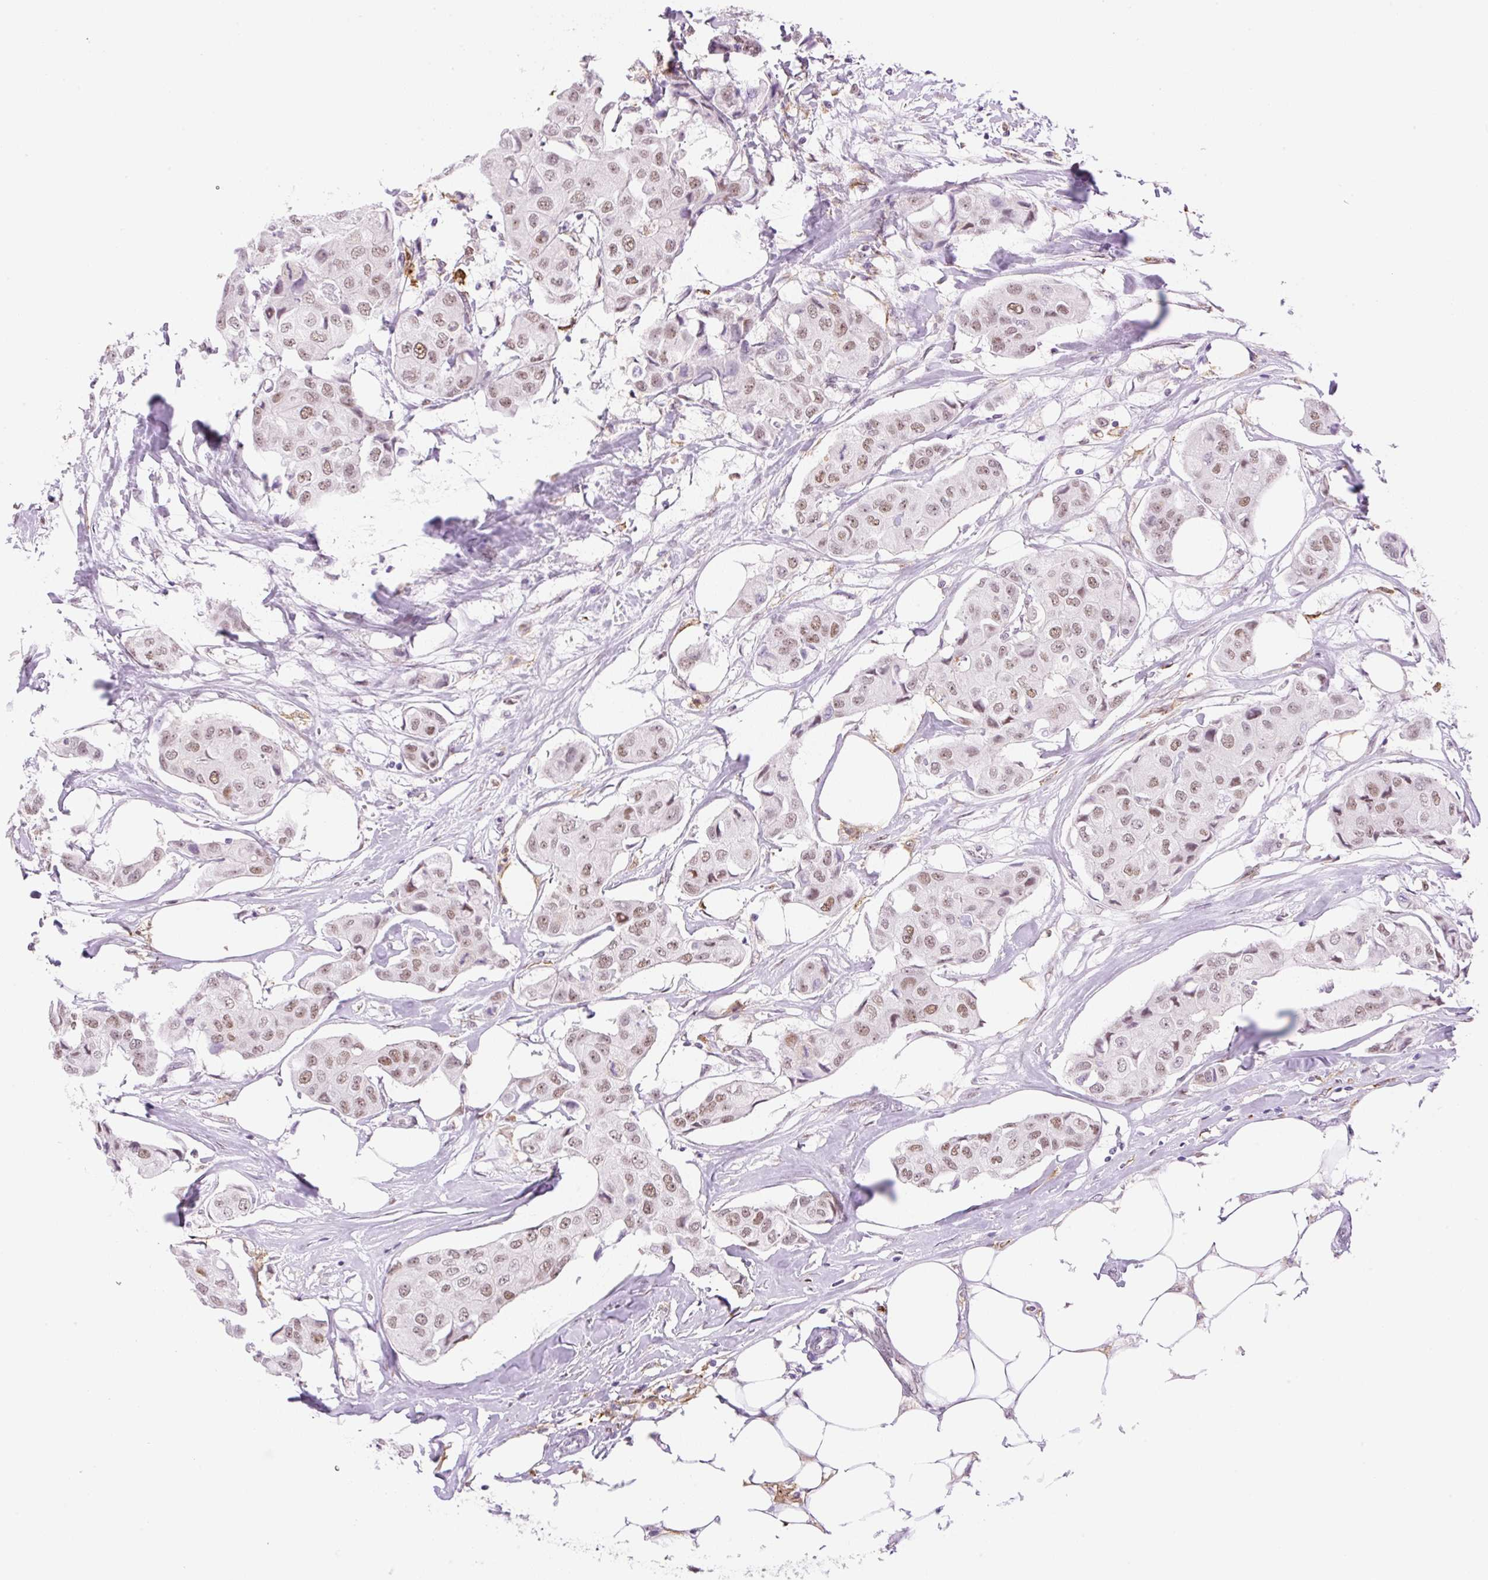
{"staining": {"intensity": "moderate", "quantity": ">75%", "location": "nuclear"}, "tissue": "breast cancer", "cell_type": "Tumor cells", "image_type": "cancer", "snomed": [{"axis": "morphology", "description": "Duct carcinoma"}, {"axis": "topography", "description": "Breast"}, {"axis": "topography", "description": "Lymph node"}], "caption": "Immunohistochemistry (IHC) histopathology image of breast infiltrating ductal carcinoma stained for a protein (brown), which shows medium levels of moderate nuclear staining in approximately >75% of tumor cells.", "gene": "PALM3", "patient": {"sex": "female", "age": 80}}